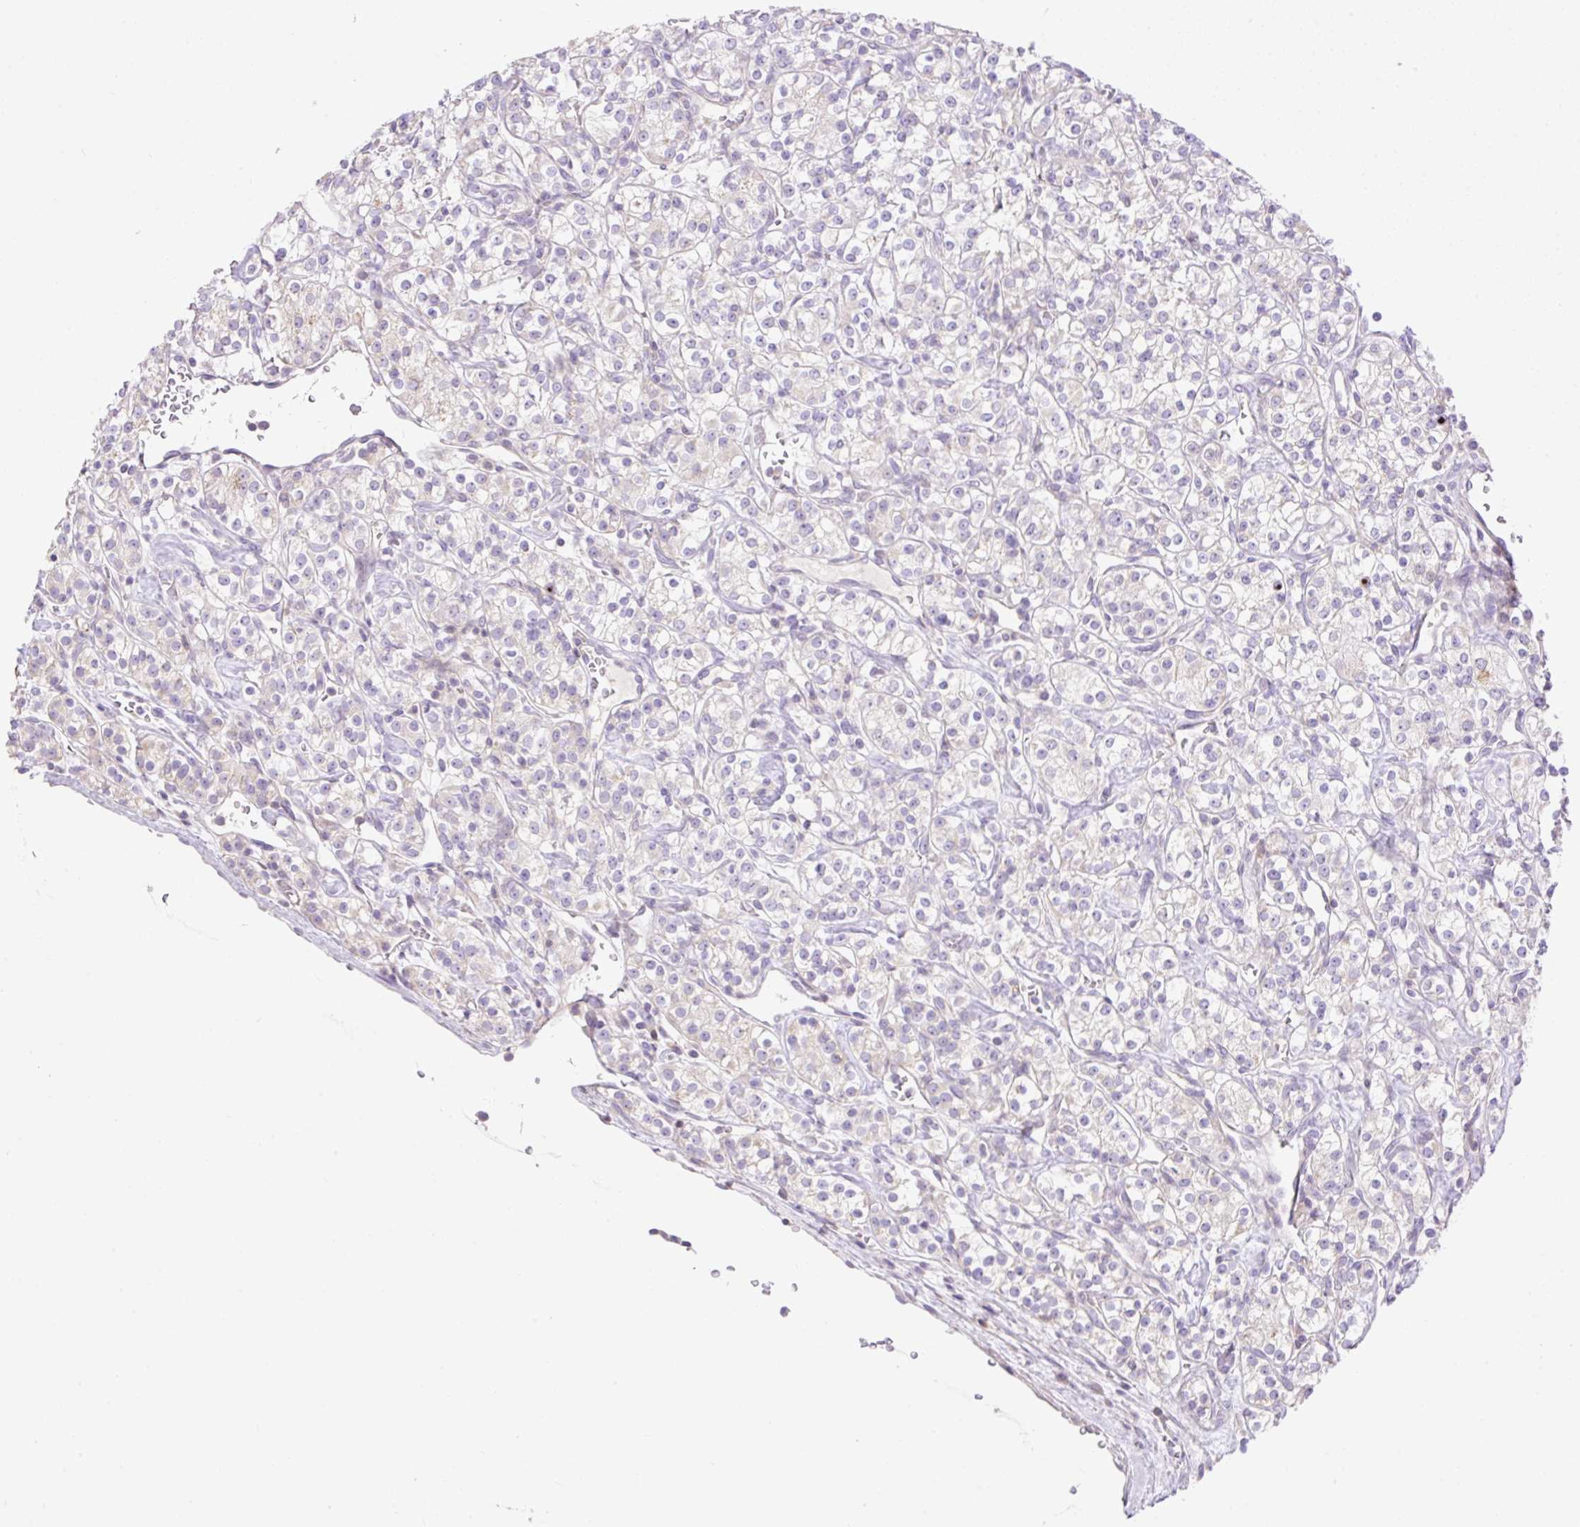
{"staining": {"intensity": "negative", "quantity": "none", "location": "none"}, "tissue": "renal cancer", "cell_type": "Tumor cells", "image_type": "cancer", "snomed": [{"axis": "morphology", "description": "Adenocarcinoma, NOS"}, {"axis": "topography", "description": "Kidney"}], "caption": "Immunohistochemical staining of adenocarcinoma (renal) exhibits no significant expression in tumor cells. The staining is performed using DAB brown chromogen with nuclei counter-stained in using hematoxylin.", "gene": "VPS25", "patient": {"sex": "male", "age": 77}}